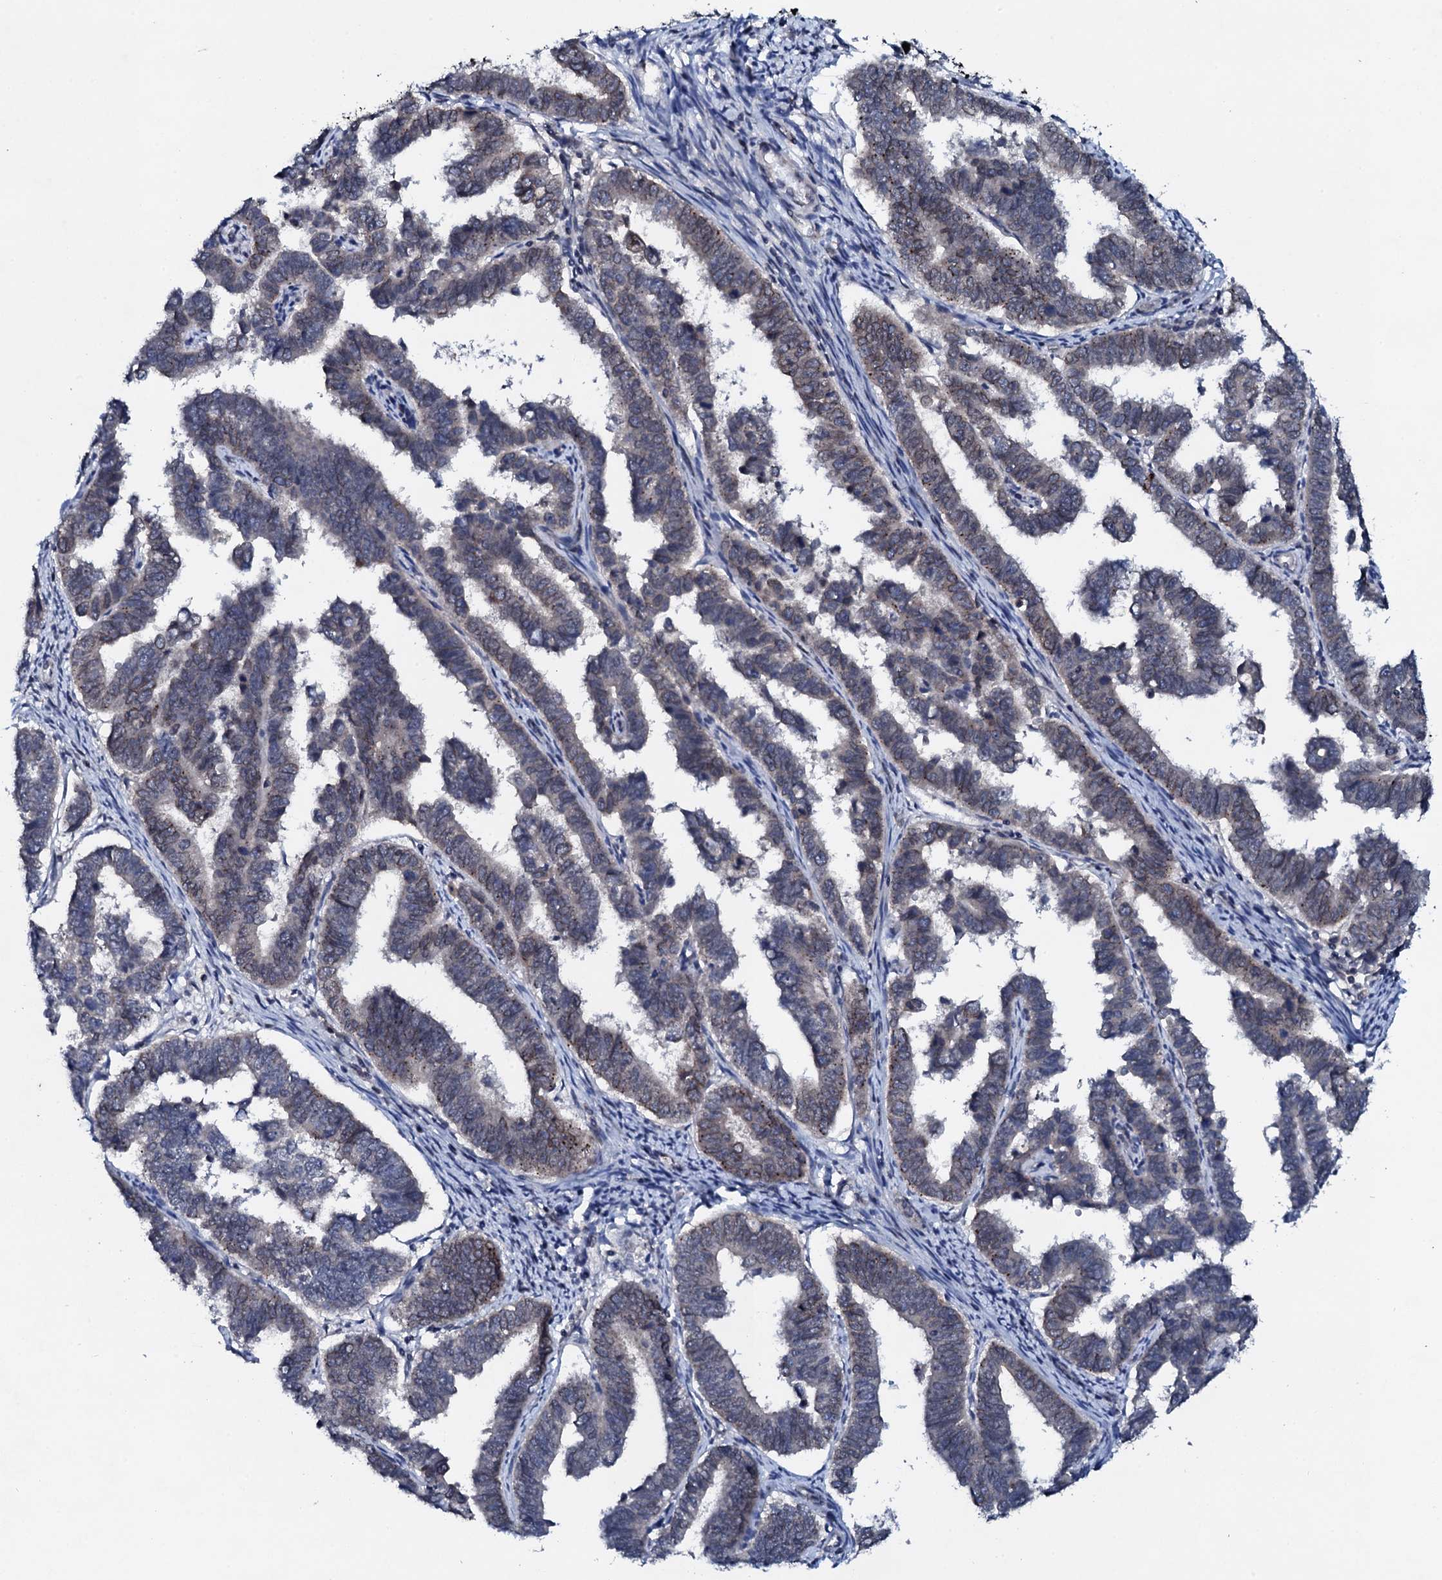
{"staining": {"intensity": "weak", "quantity": "<25%", "location": "cytoplasmic/membranous"}, "tissue": "endometrial cancer", "cell_type": "Tumor cells", "image_type": "cancer", "snomed": [{"axis": "morphology", "description": "Adenocarcinoma, NOS"}, {"axis": "topography", "description": "Endometrium"}], "caption": "A histopathology image of human endometrial cancer is negative for staining in tumor cells. (Stains: DAB (3,3'-diaminobenzidine) immunohistochemistry with hematoxylin counter stain, Microscopy: brightfield microscopy at high magnification).", "gene": "SNTA1", "patient": {"sex": "female", "age": 75}}